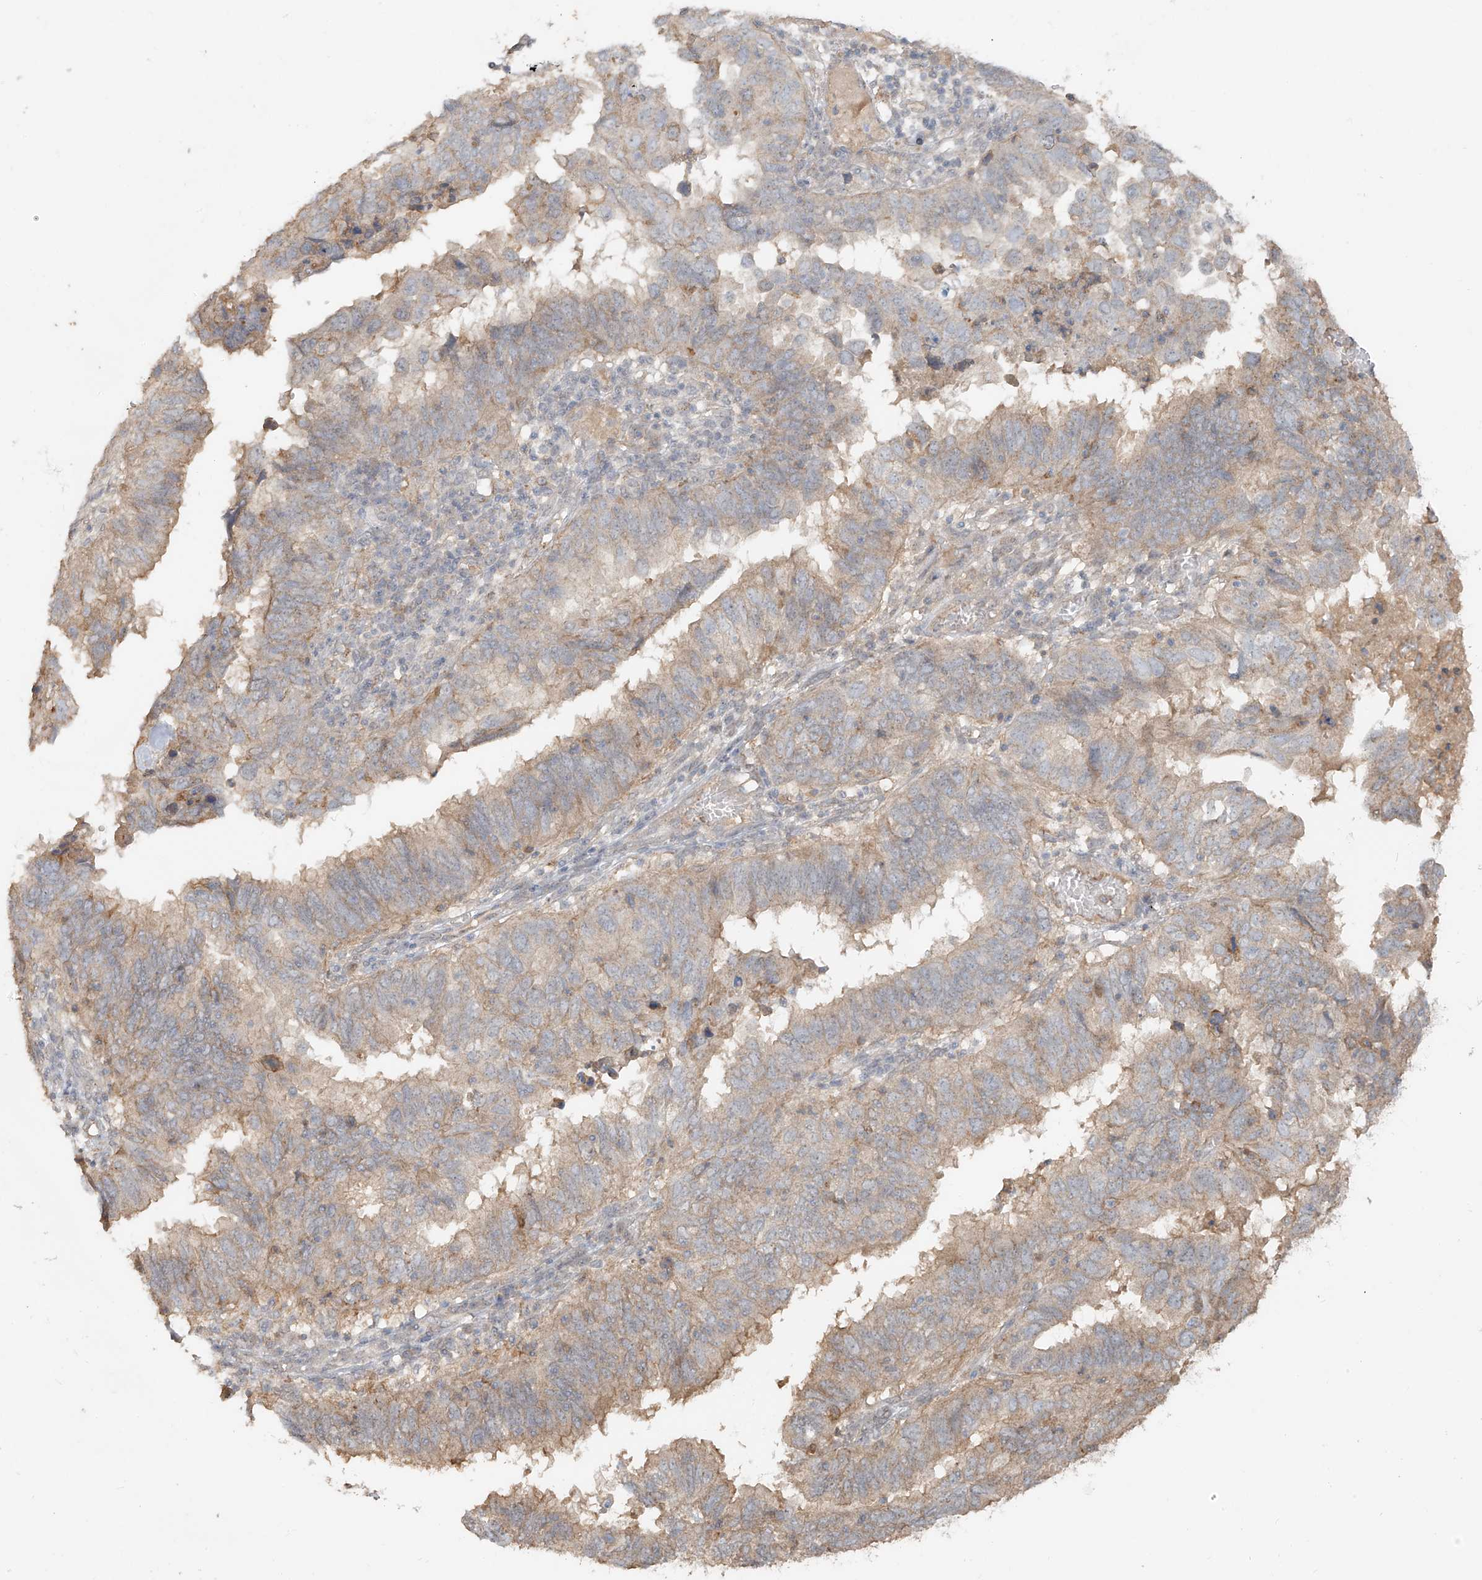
{"staining": {"intensity": "weak", "quantity": ">75%", "location": "cytoplasmic/membranous"}, "tissue": "endometrial cancer", "cell_type": "Tumor cells", "image_type": "cancer", "snomed": [{"axis": "morphology", "description": "Adenocarcinoma, NOS"}, {"axis": "topography", "description": "Uterus"}], "caption": "Protein staining demonstrates weak cytoplasmic/membranous expression in approximately >75% of tumor cells in adenocarcinoma (endometrial).", "gene": "ABCD1", "patient": {"sex": "female", "age": 77}}